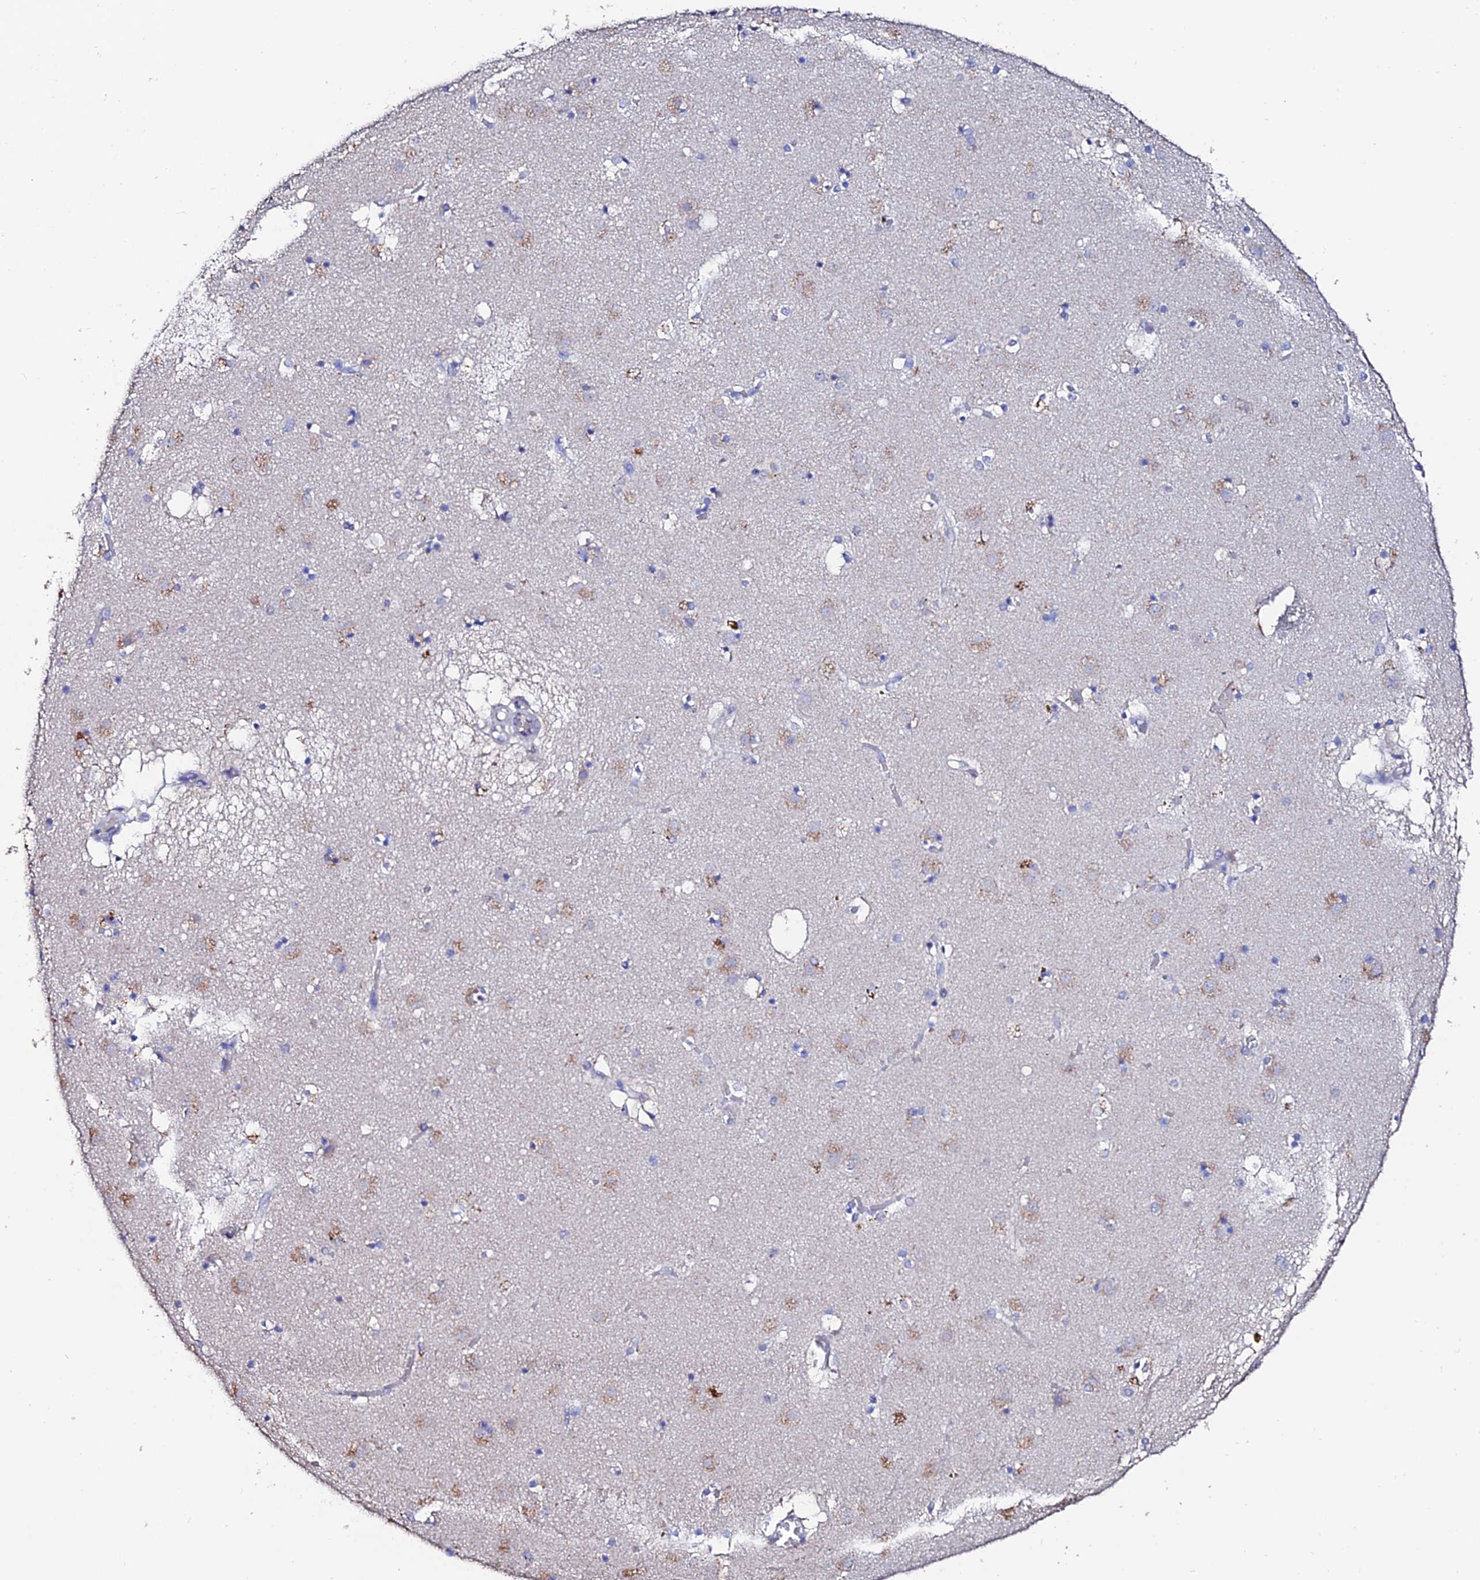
{"staining": {"intensity": "negative", "quantity": "none", "location": "none"}, "tissue": "caudate", "cell_type": "Glial cells", "image_type": "normal", "snomed": [{"axis": "morphology", "description": "Normal tissue, NOS"}, {"axis": "topography", "description": "Lateral ventricle wall"}], "caption": "Immunohistochemistry histopathology image of normal caudate: human caudate stained with DAB (3,3'-diaminobenzidine) shows no significant protein staining in glial cells.", "gene": "ESM1", "patient": {"sex": "male", "age": 70}}